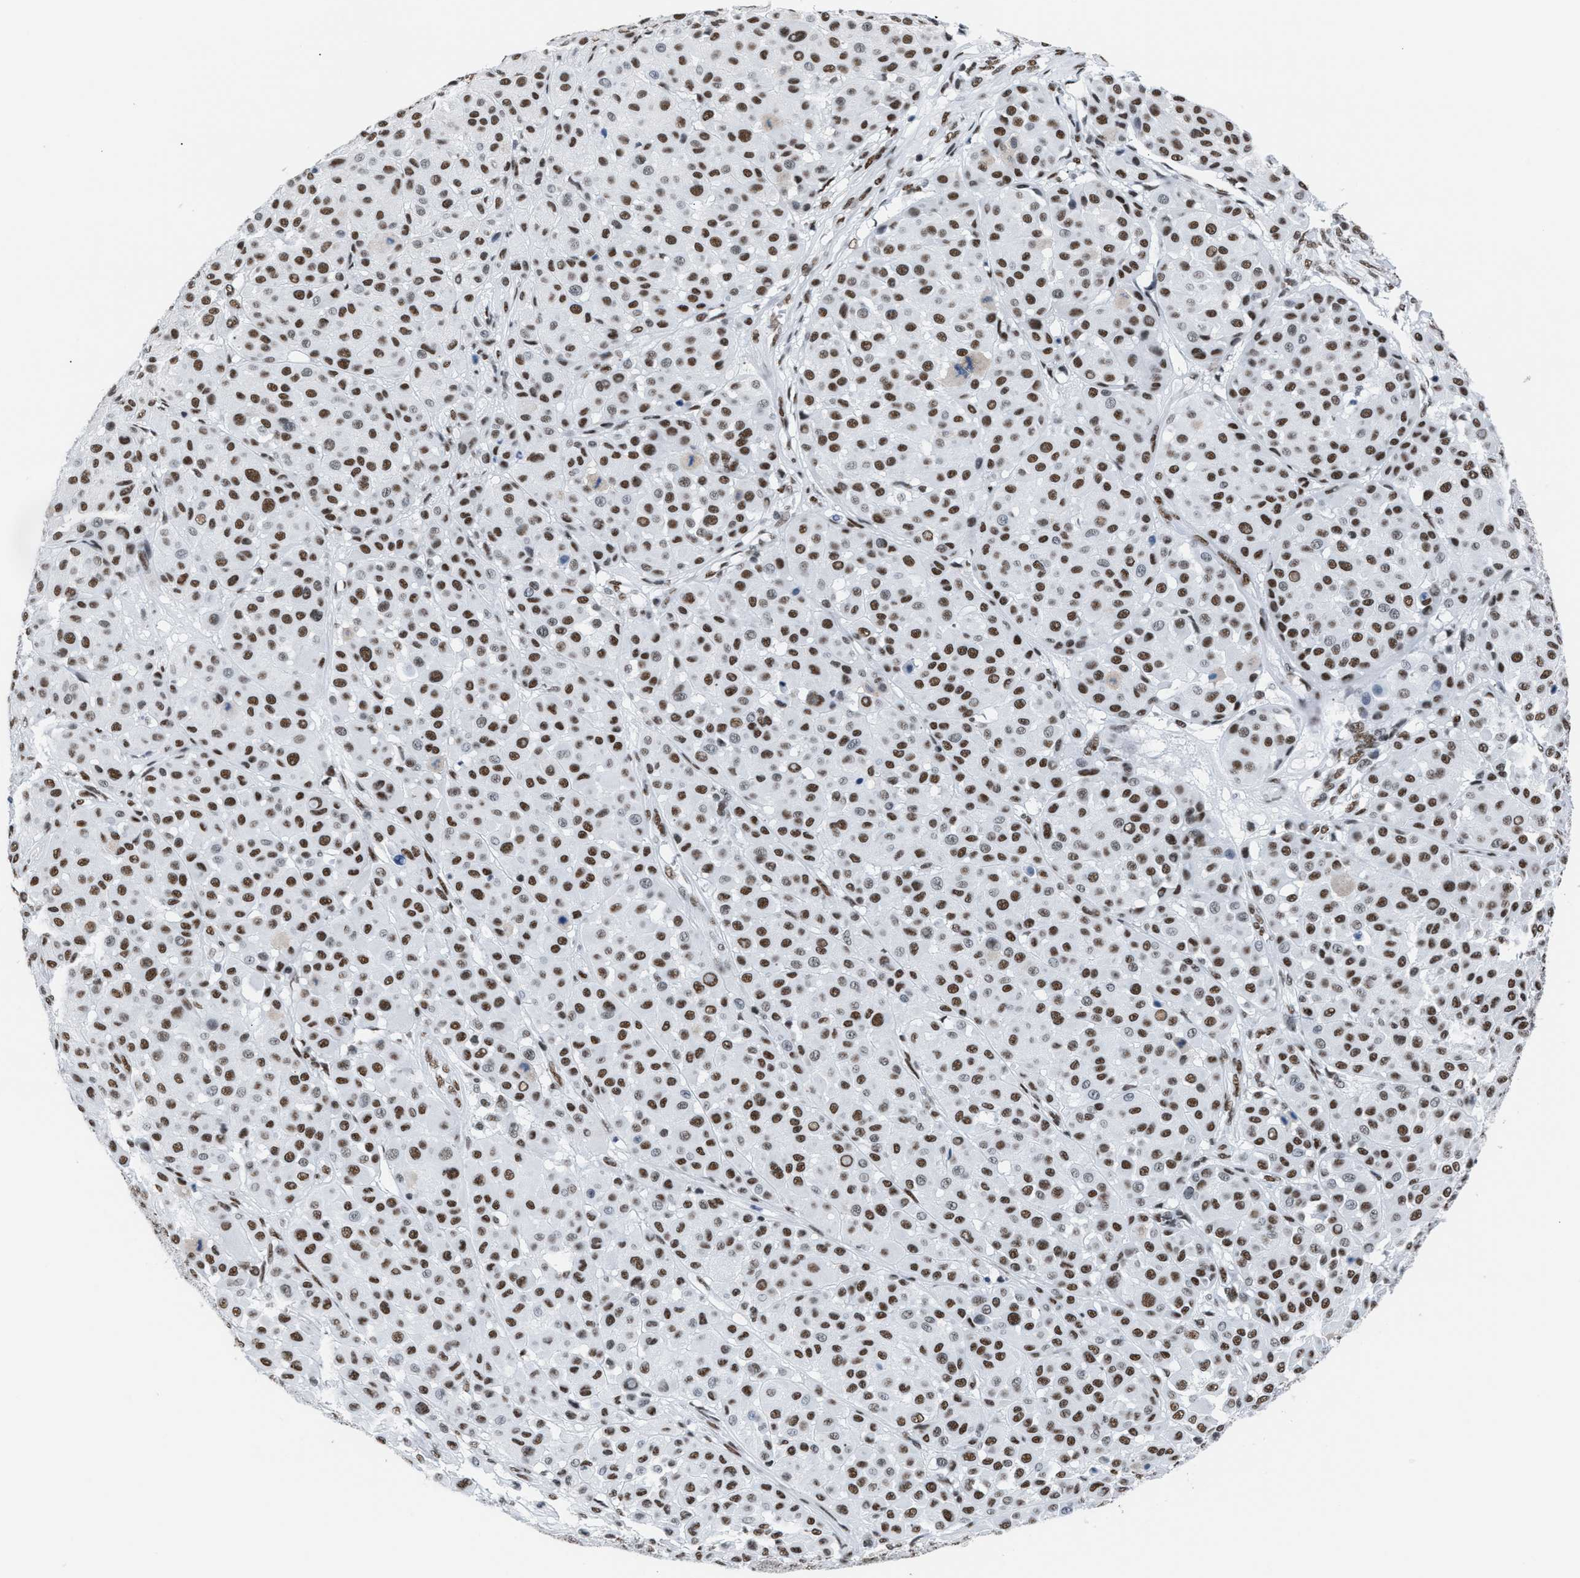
{"staining": {"intensity": "strong", "quantity": "25%-75%", "location": "nuclear"}, "tissue": "melanoma", "cell_type": "Tumor cells", "image_type": "cancer", "snomed": [{"axis": "morphology", "description": "Malignant melanoma, Metastatic site"}, {"axis": "topography", "description": "Soft tissue"}], "caption": "Immunohistochemical staining of human melanoma shows high levels of strong nuclear positivity in about 25%-75% of tumor cells. The staining was performed using DAB to visualize the protein expression in brown, while the nuclei were stained in blue with hematoxylin (Magnification: 20x).", "gene": "CCAR2", "patient": {"sex": "male", "age": 41}}